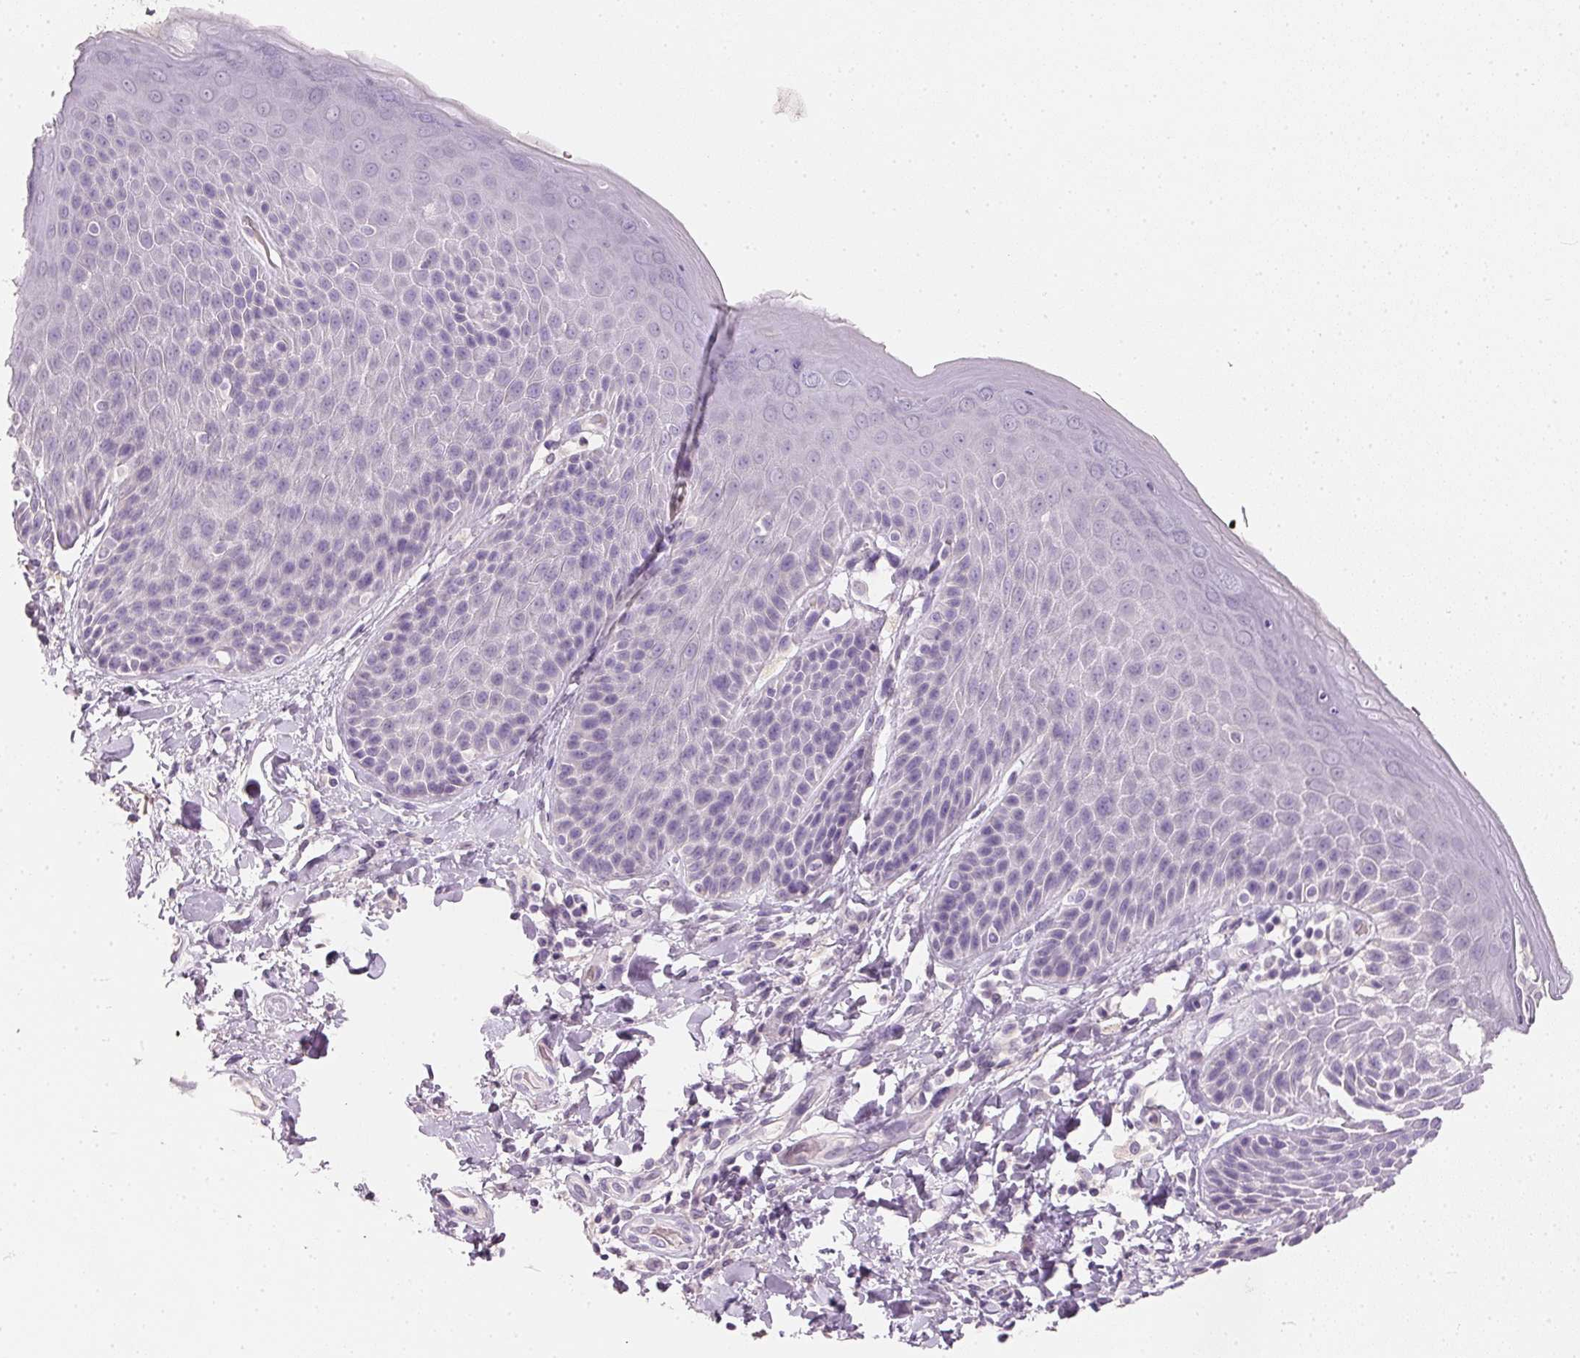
{"staining": {"intensity": "weak", "quantity": "<25%", "location": "cytoplasmic/membranous"}, "tissue": "skin", "cell_type": "Epidermal cells", "image_type": "normal", "snomed": [{"axis": "morphology", "description": "Normal tissue, NOS"}, {"axis": "topography", "description": "Anal"}, {"axis": "topography", "description": "Peripheral nerve tissue"}], "caption": "DAB immunohistochemical staining of benign human skin shows no significant staining in epidermal cells.", "gene": "HSD17B1", "patient": {"sex": "male", "age": 51}}